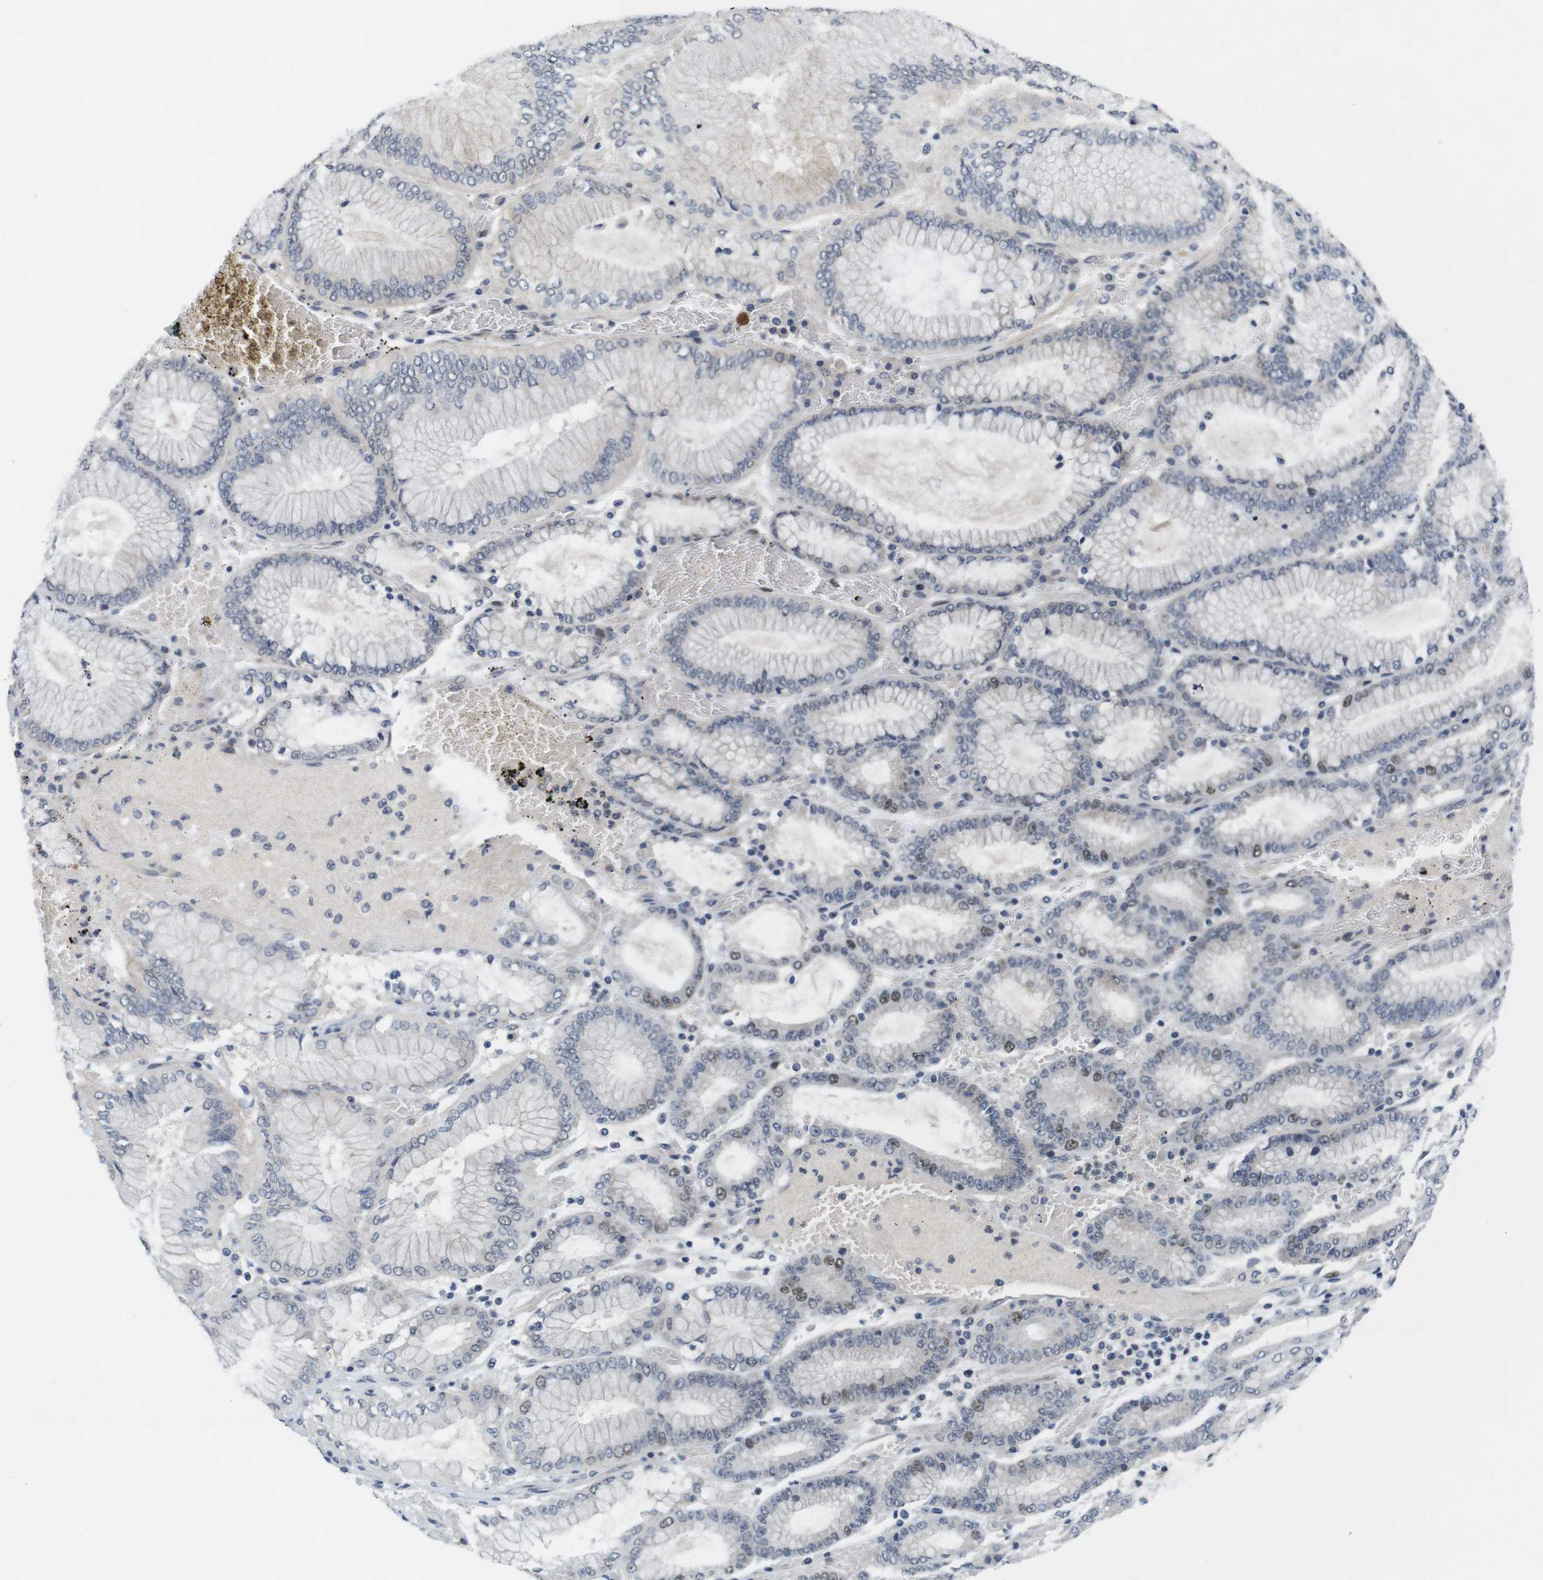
{"staining": {"intensity": "moderate", "quantity": "<25%", "location": "nuclear"}, "tissue": "stomach cancer", "cell_type": "Tumor cells", "image_type": "cancer", "snomed": [{"axis": "morphology", "description": "Normal tissue, NOS"}, {"axis": "morphology", "description": "Adenocarcinoma, NOS"}, {"axis": "topography", "description": "Stomach, upper"}, {"axis": "topography", "description": "Stomach"}], "caption": "Adenocarcinoma (stomach) stained with DAB immunohistochemistry (IHC) reveals low levels of moderate nuclear staining in about <25% of tumor cells. Using DAB (brown) and hematoxylin (blue) stains, captured at high magnification using brightfield microscopy.", "gene": "SKP2", "patient": {"sex": "male", "age": 76}}